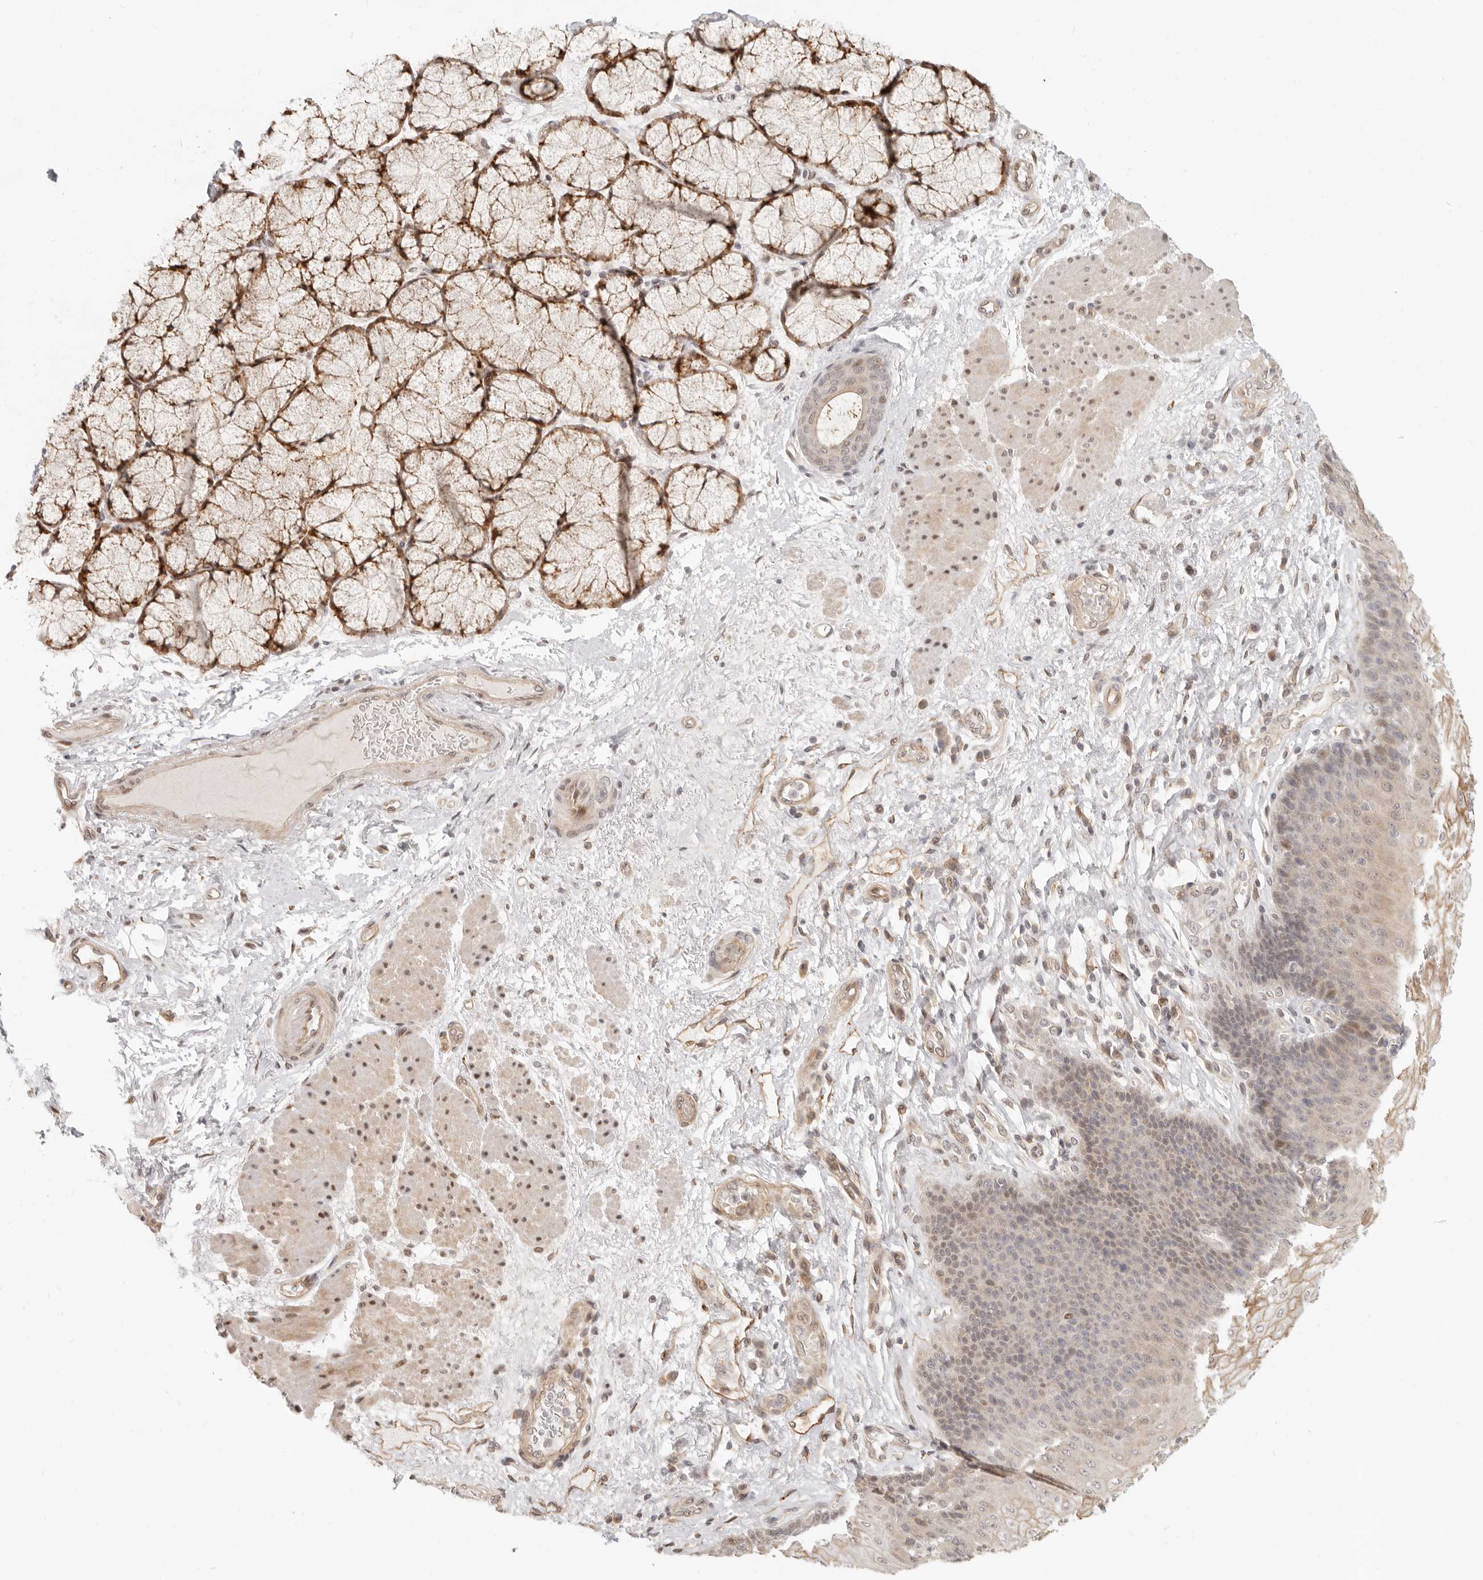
{"staining": {"intensity": "moderate", "quantity": "25%-75%", "location": "cytoplasmic/membranous"}, "tissue": "esophagus", "cell_type": "Squamous epithelial cells", "image_type": "normal", "snomed": [{"axis": "morphology", "description": "Normal tissue, NOS"}, {"axis": "topography", "description": "Esophagus"}], "caption": "Immunohistochemistry micrograph of benign esophagus stained for a protein (brown), which displays medium levels of moderate cytoplasmic/membranous expression in approximately 25%-75% of squamous epithelial cells.", "gene": "TUFT1", "patient": {"sex": "male", "age": 54}}